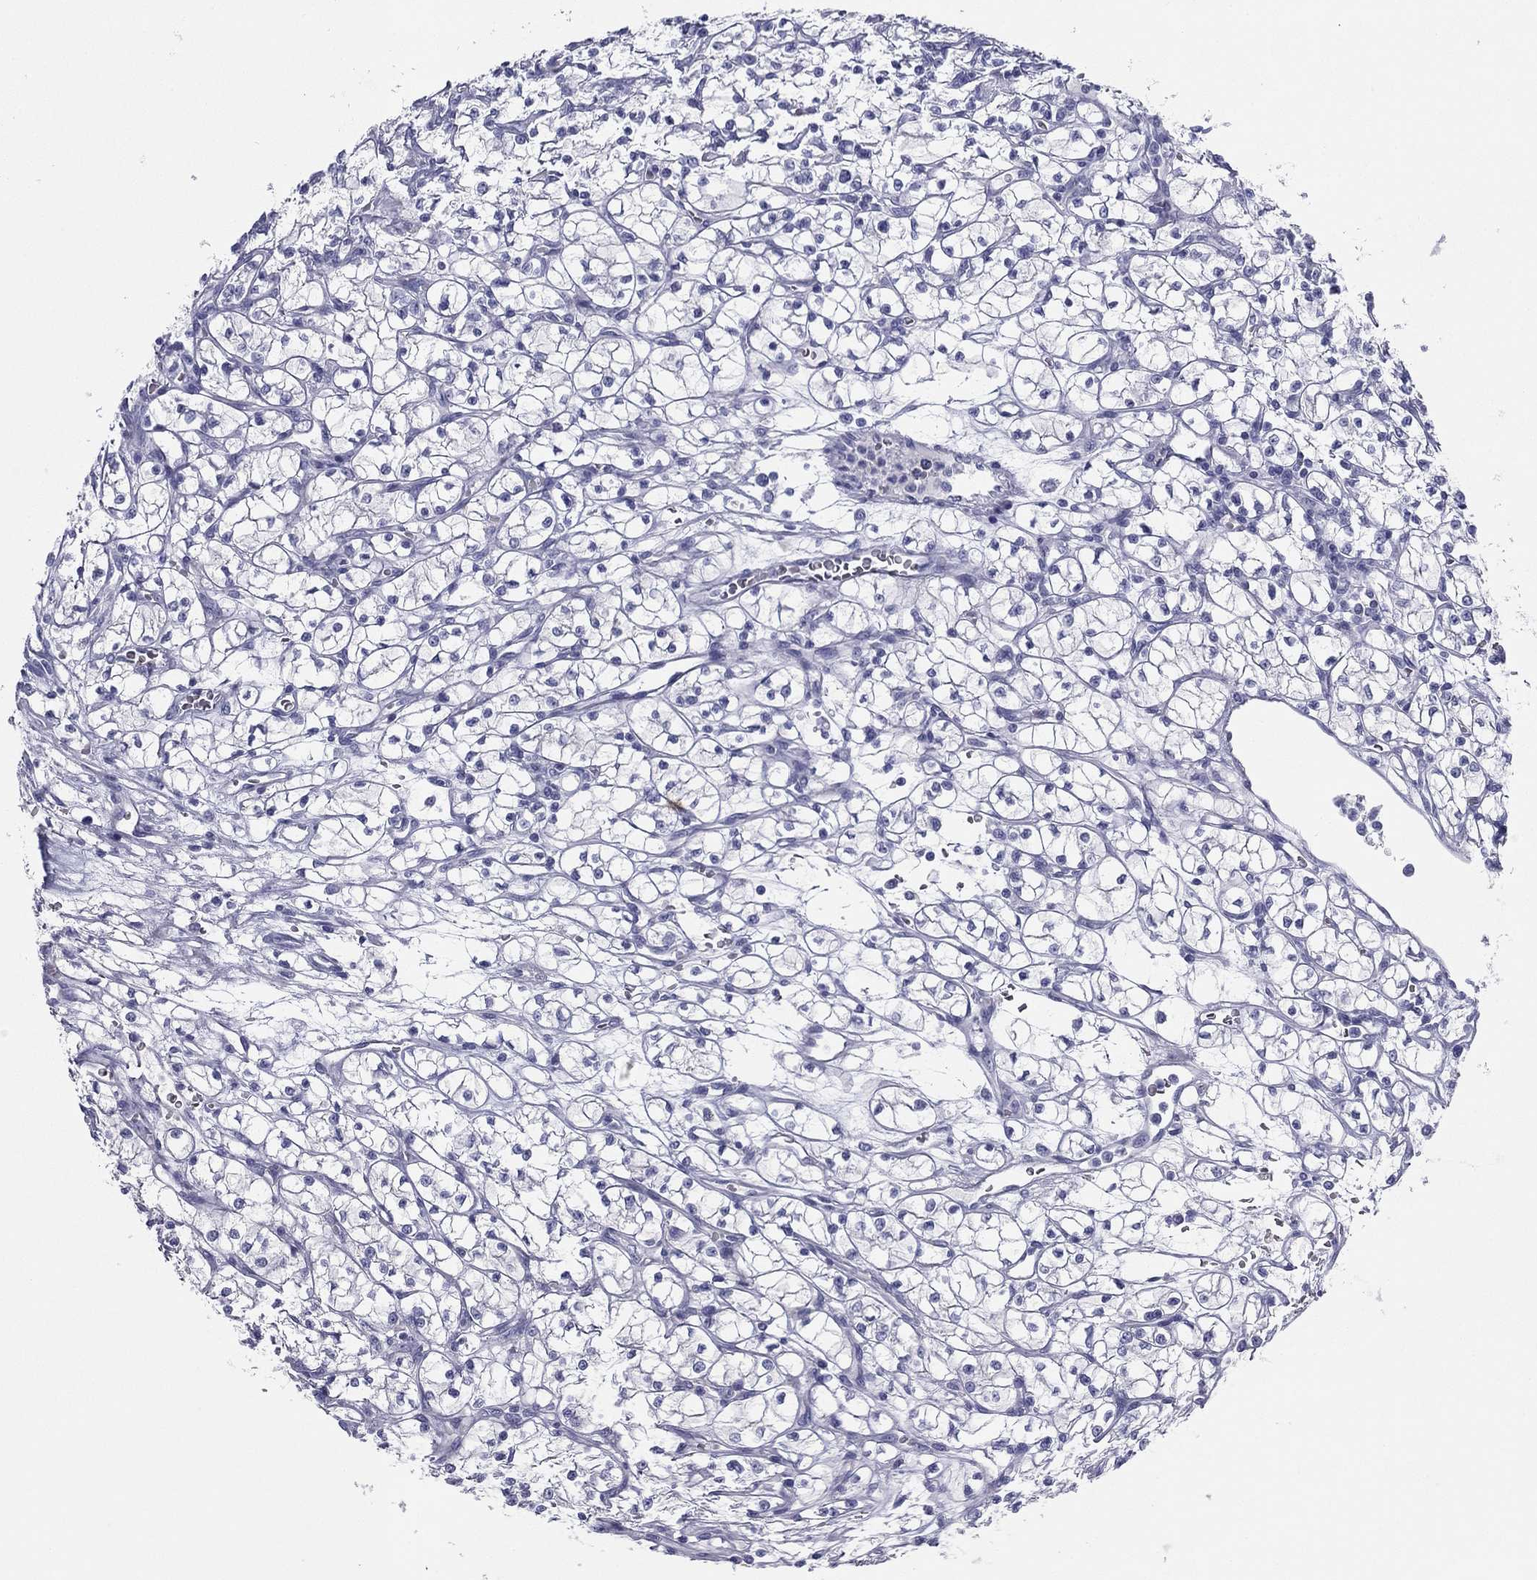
{"staining": {"intensity": "negative", "quantity": "none", "location": "none"}, "tissue": "renal cancer", "cell_type": "Tumor cells", "image_type": "cancer", "snomed": [{"axis": "morphology", "description": "Adenocarcinoma, NOS"}, {"axis": "topography", "description": "Kidney"}], "caption": "This is an IHC micrograph of human renal cancer (adenocarcinoma). There is no positivity in tumor cells.", "gene": "ZP2", "patient": {"sex": "female", "age": 64}}